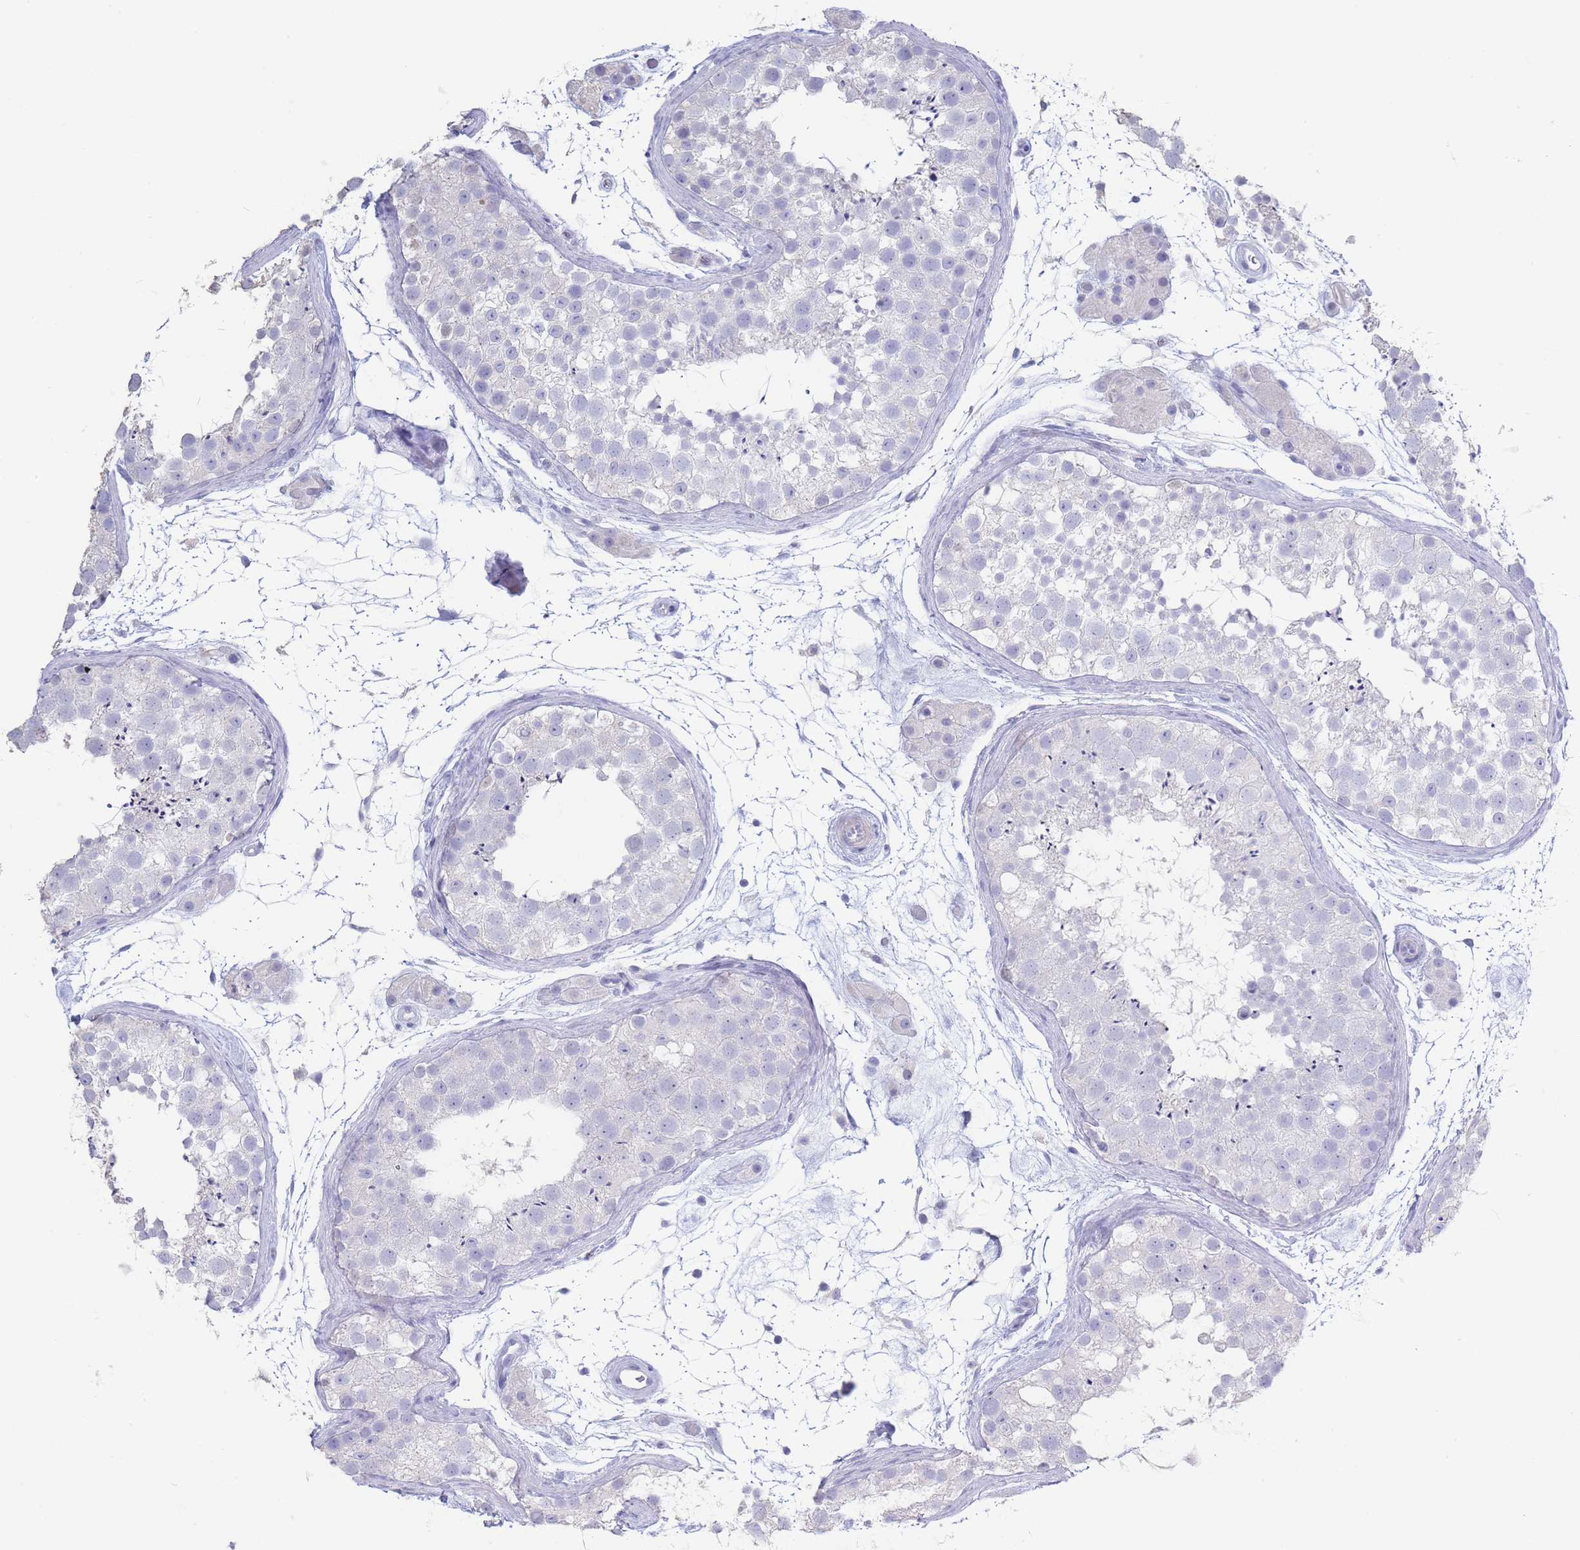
{"staining": {"intensity": "negative", "quantity": "none", "location": "none"}, "tissue": "testis", "cell_type": "Cells in seminiferous ducts", "image_type": "normal", "snomed": [{"axis": "morphology", "description": "Normal tissue, NOS"}, {"axis": "topography", "description": "Testis"}], "caption": "DAB immunohistochemical staining of benign testis demonstrates no significant positivity in cells in seminiferous ducts. (DAB immunohistochemistry visualized using brightfield microscopy, high magnification).", "gene": "CD37", "patient": {"sex": "male", "age": 41}}